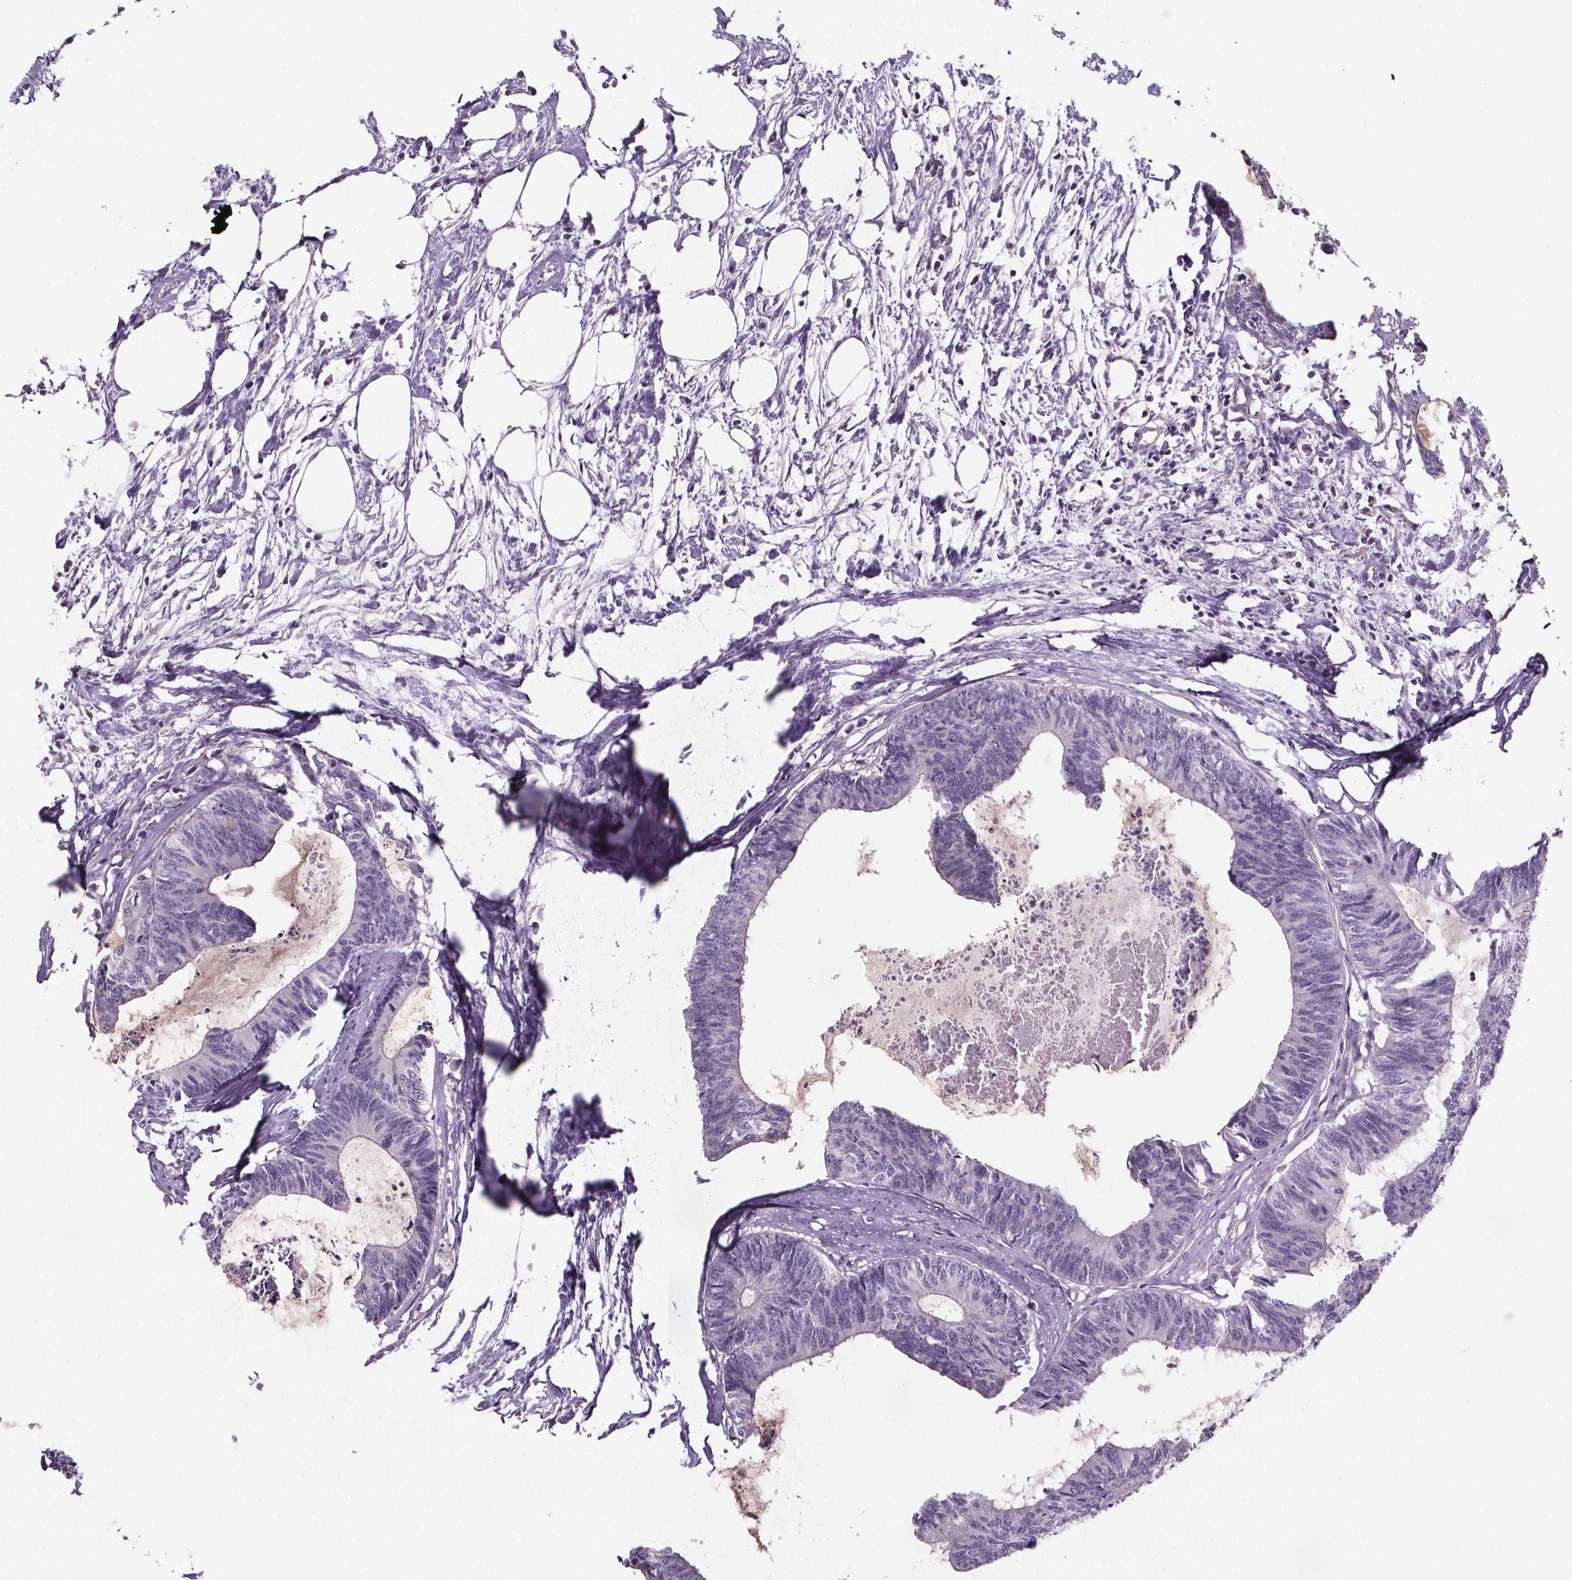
{"staining": {"intensity": "negative", "quantity": "none", "location": "none"}, "tissue": "colorectal cancer", "cell_type": "Tumor cells", "image_type": "cancer", "snomed": [{"axis": "morphology", "description": "Adenocarcinoma, NOS"}, {"axis": "topography", "description": "Colon"}, {"axis": "topography", "description": "Rectum"}], "caption": "Tumor cells show no significant protein positivity in colorectal adenocarcinoma.", "gene": "CUBN", "patient": {"sex": "male", "age": 57}}